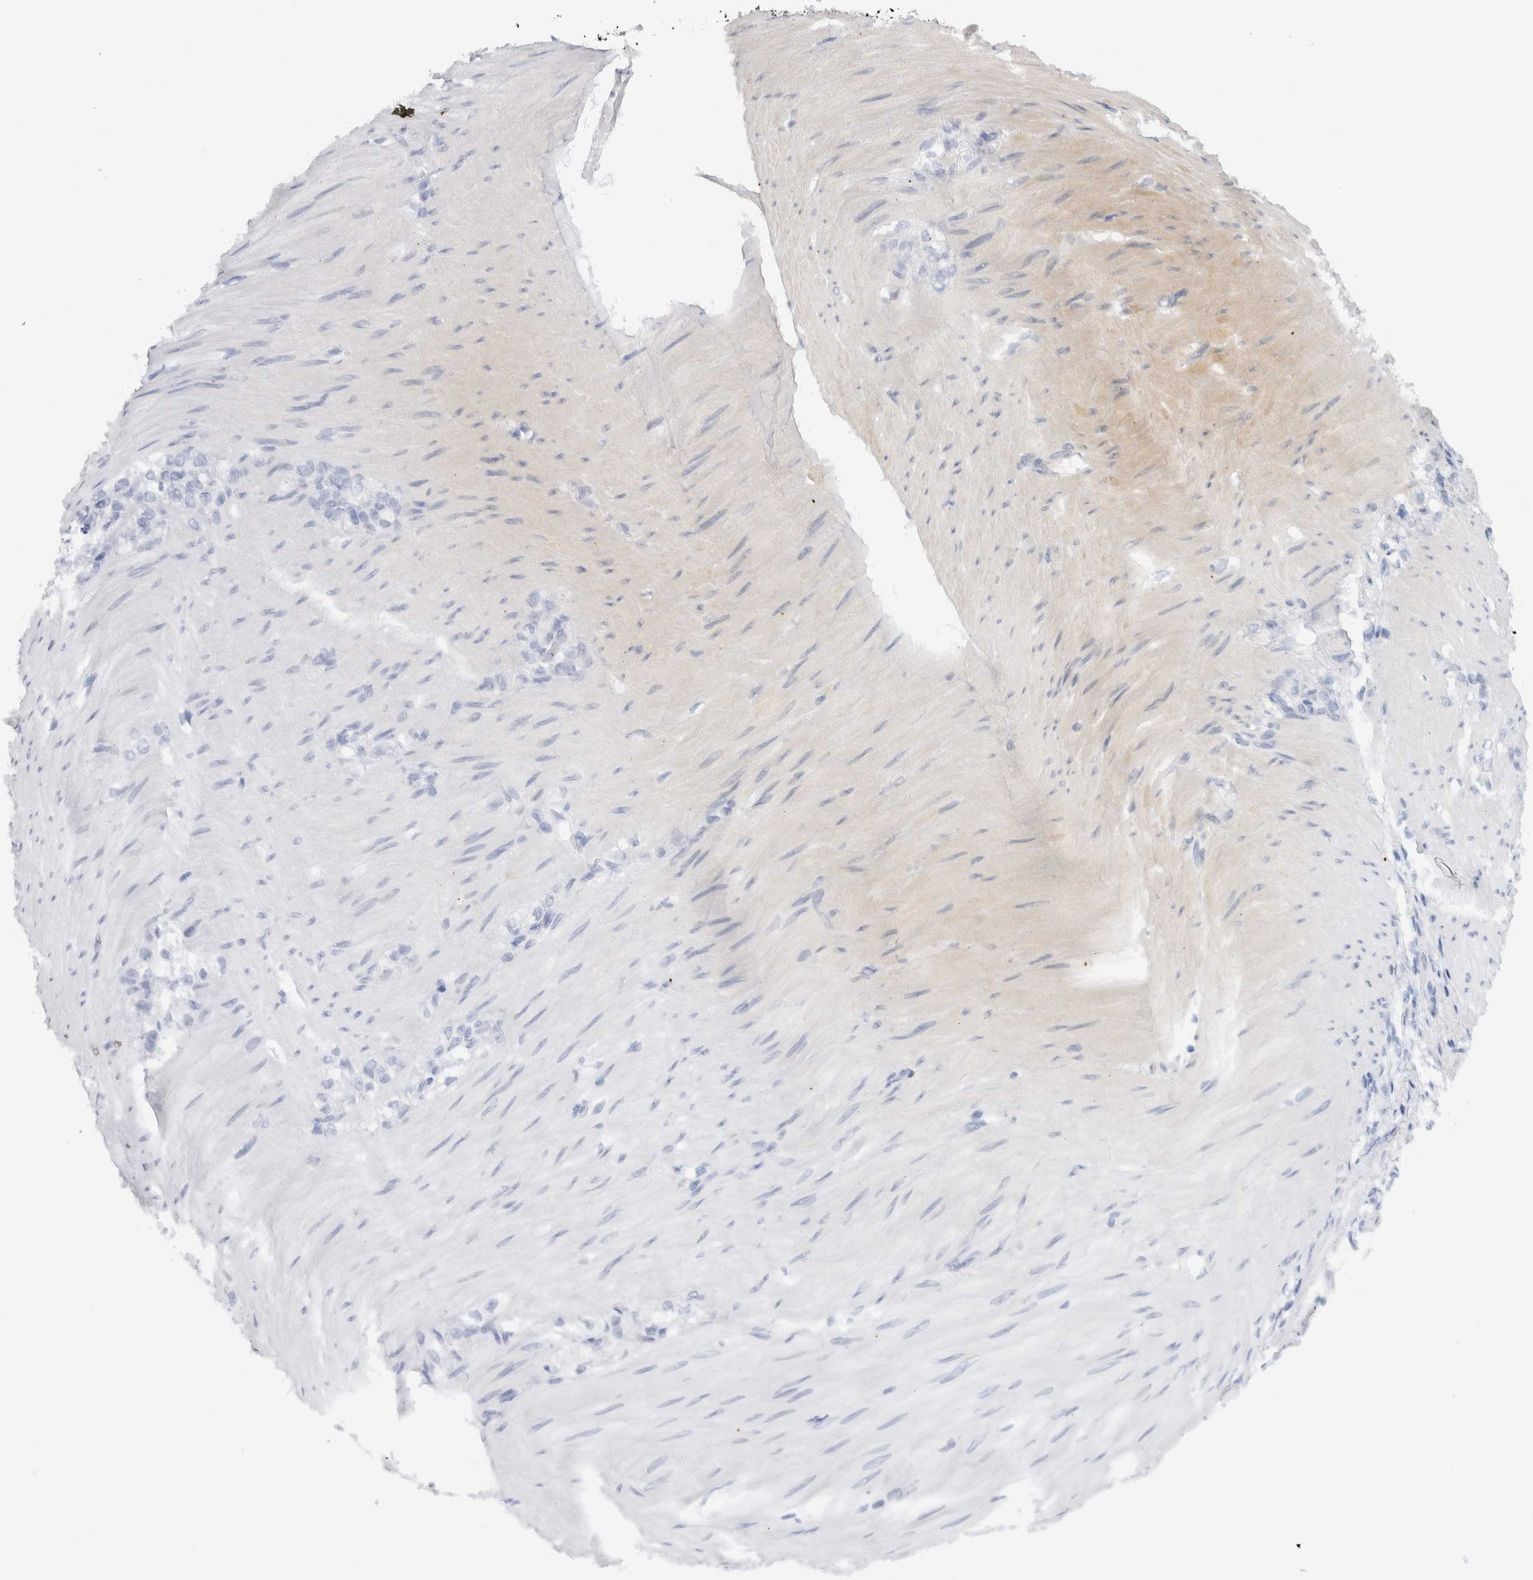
{"staining": {"intensity": "negative", "quantity": "none", "location": "none"}, "tissue": "stomach cancer", "cell_type": "Tumor cells", "image_type": "cancer", "snomed": [{"axis": "morphology", "description": "Normal tissue, NOS"}, {"axis": "morphology", "description": "Adenocarcinoma, NOS"}, {"axis": "topography", "description": "Stomach"}], "caption": "A photomicrograph of stomach cancer (adenocarcinoma) stained for a protein demonstrates no brown staining in tumor cells. (Stains: DAB (3,3'-diaminobenzidine) immunohistochemistry with hematoxylin counter stain, Microscopy: brightfield microscopy at high magnification).", "gene": "C9orf50", "patient": {"sex": "male", "age": 82}}